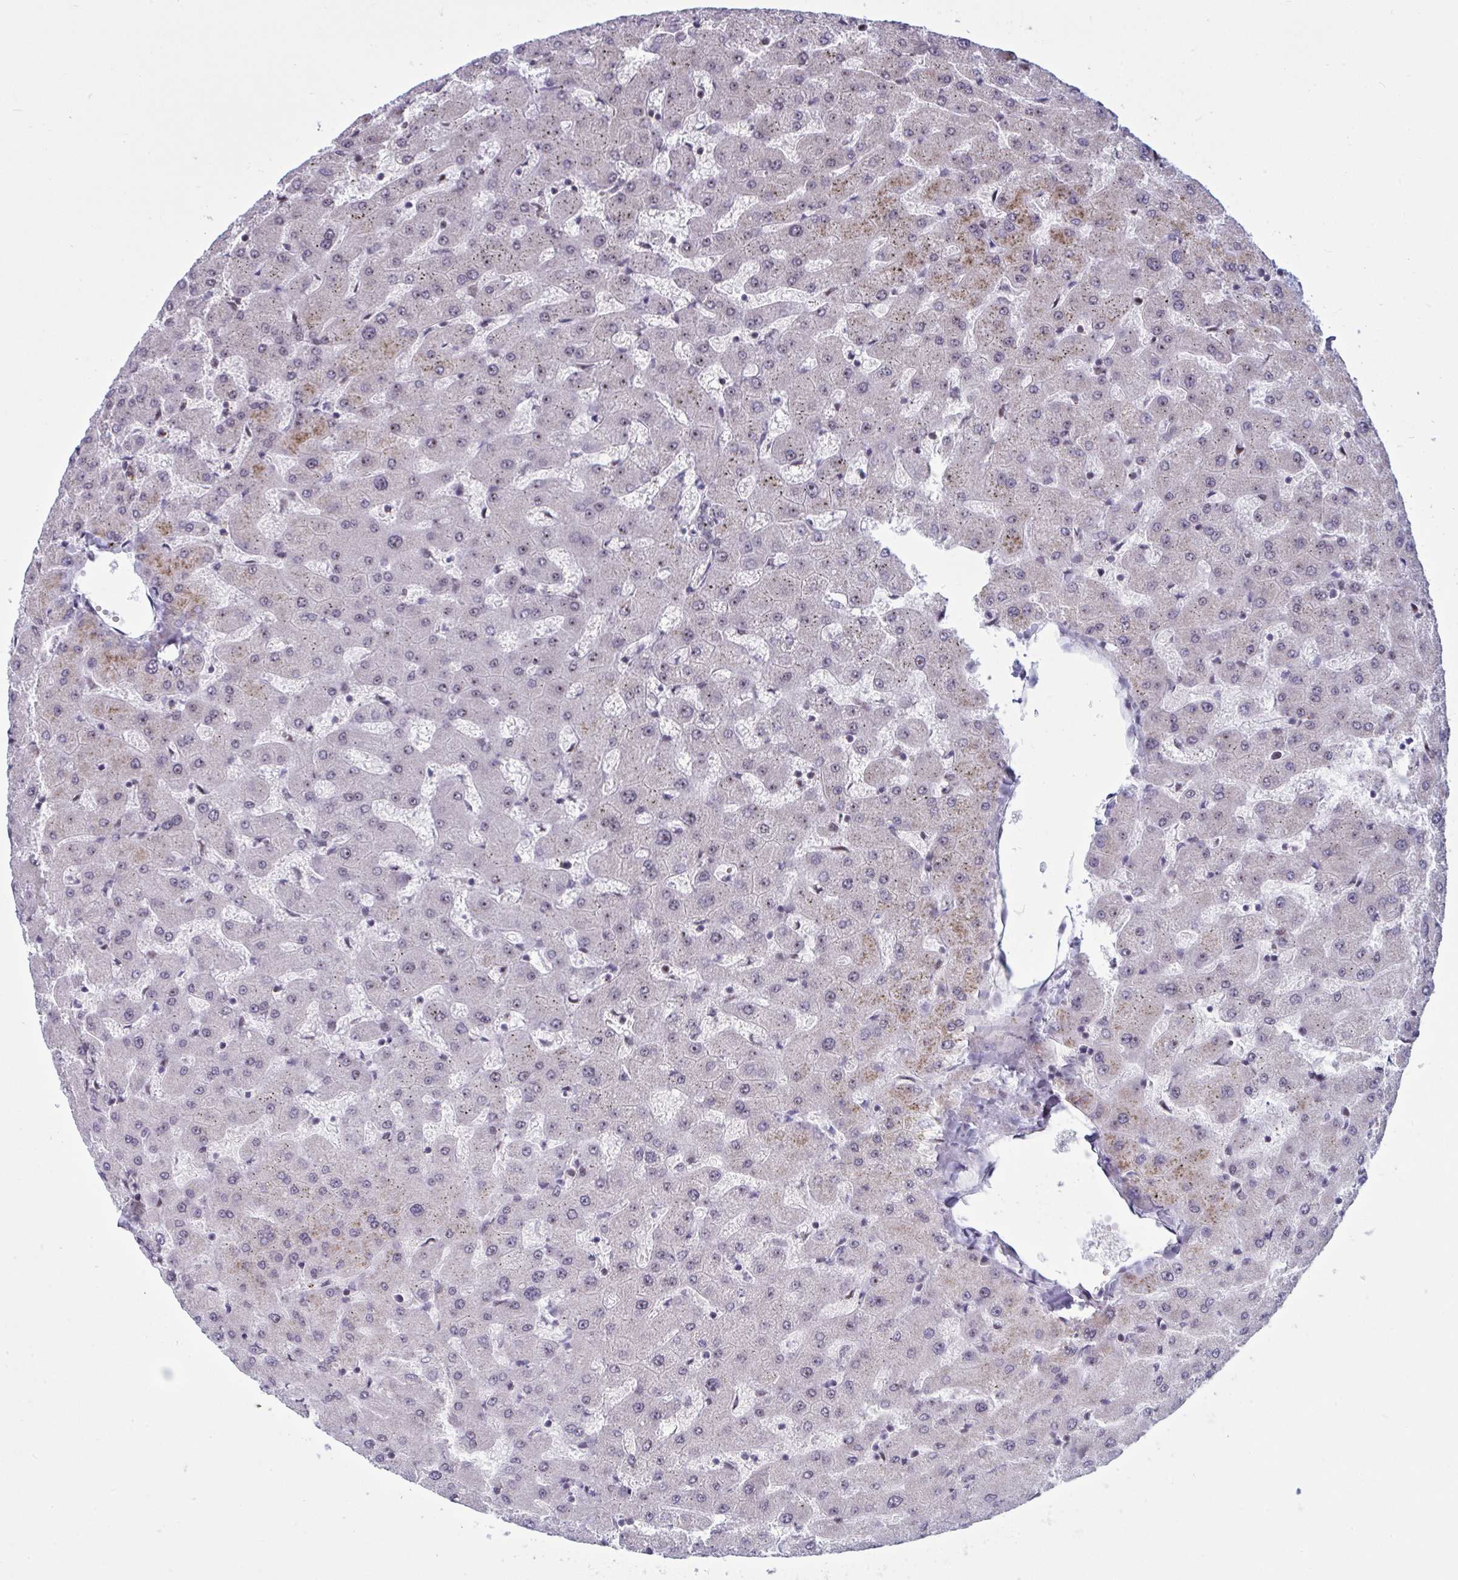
{"staining": {"intensity": "negative", "quantity": "none", "location": "none"}, "tissue": "liver", "cell_type": "Cholangiocytes", "image_type": "normal", "snomed": [{"axis": "morphology", "description": "Normal tissue, NOS"}, {"axis": "topography", "description": "Liver"}], "caption": "The IHC micrograph has no significant staining in cholangiocytes of liver. The staining is performed using DAB (3,3'-diaminobenzidine) brown chromogen with nuclei counter-stained in using hematoxylin.", "gene": "TGM6", "patient": {"sex": "female", "age": 63}}